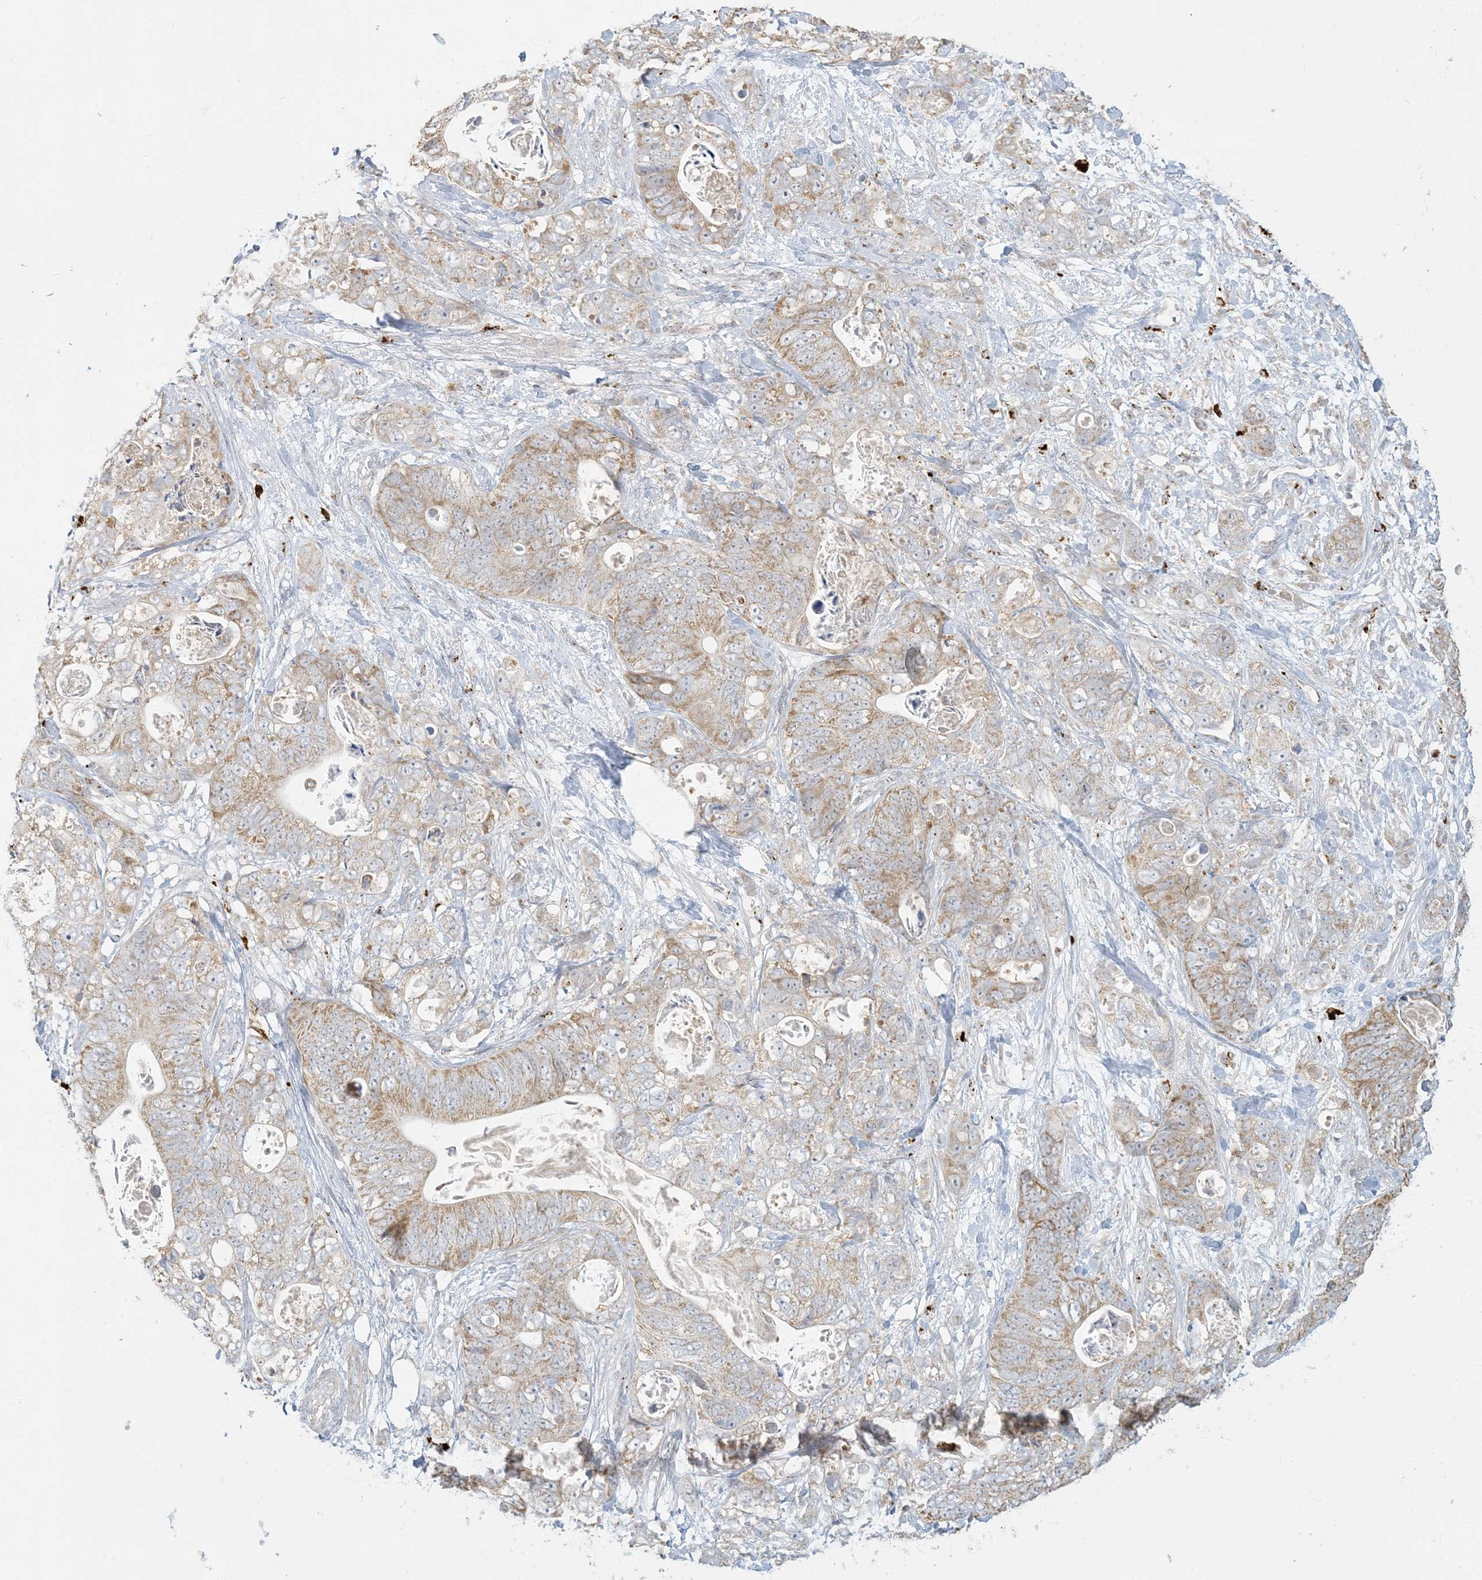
{"staining": {"intensity": "moderate", "quantity": "25%-75%", "location": "cytoplasmic/membranous"}, "tissue": "stomach cancer", "cell_type": "Tumor cells", "image_type": "cancer", "snomed": [{"axis": "morphology", "description": "Normal tissue, NOS"}, {"axis": "morphology", "description": "Adenocarcinoma, NOS"}, {"axis": "topography", "description": "Stomach"}], "caption": "A medium amount of moderate cytoplasmic/membranous expression is seen in about 25%-75% of tumor cells in stomach cancer (adenocarcinoma) tissue.", "gene": "MCAT", "patient": {"sex": "female", "age": 89}}